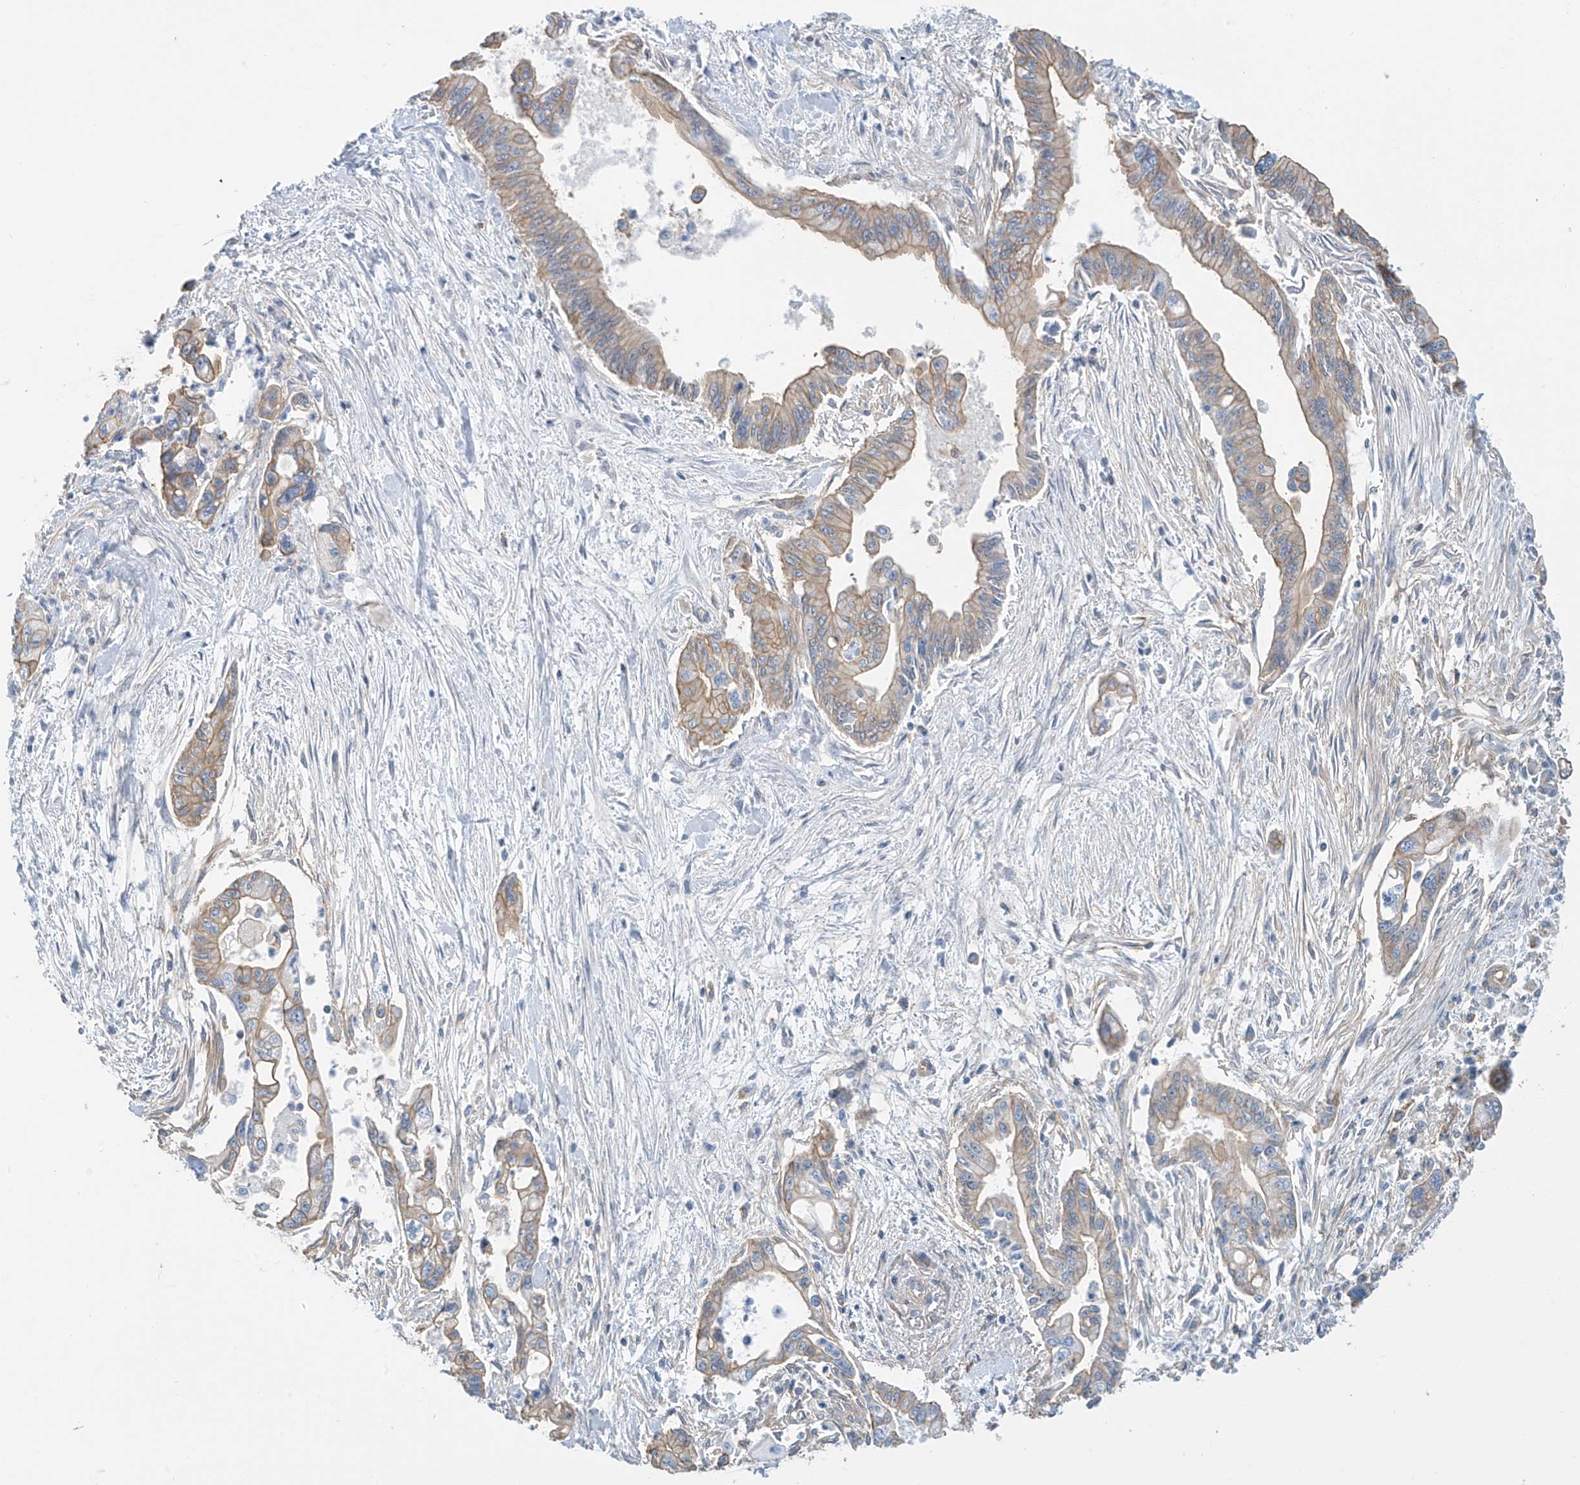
{"staining": {"intensity": "weak", "quantity": ">75%", "location": "cytoplasmic/membranous"}, "tissue": "pancreatic cancer", "cell_type": "Tumor cells", "image_type": "cancer", "snomed": [{"axis": "morphology", "description": "Adenocarcinoma, NOS"}, {"axis": "topography", "description": "Pancreas"}], "caption": "Immunohistochemical staining of human pancreatic adenocarcinoma displays weak cytoplasmic/membranous protein staining in approximately >75% of tumor cells.", "gene": "ZNF846", "patient": {"sex": "male", "age": 70}}